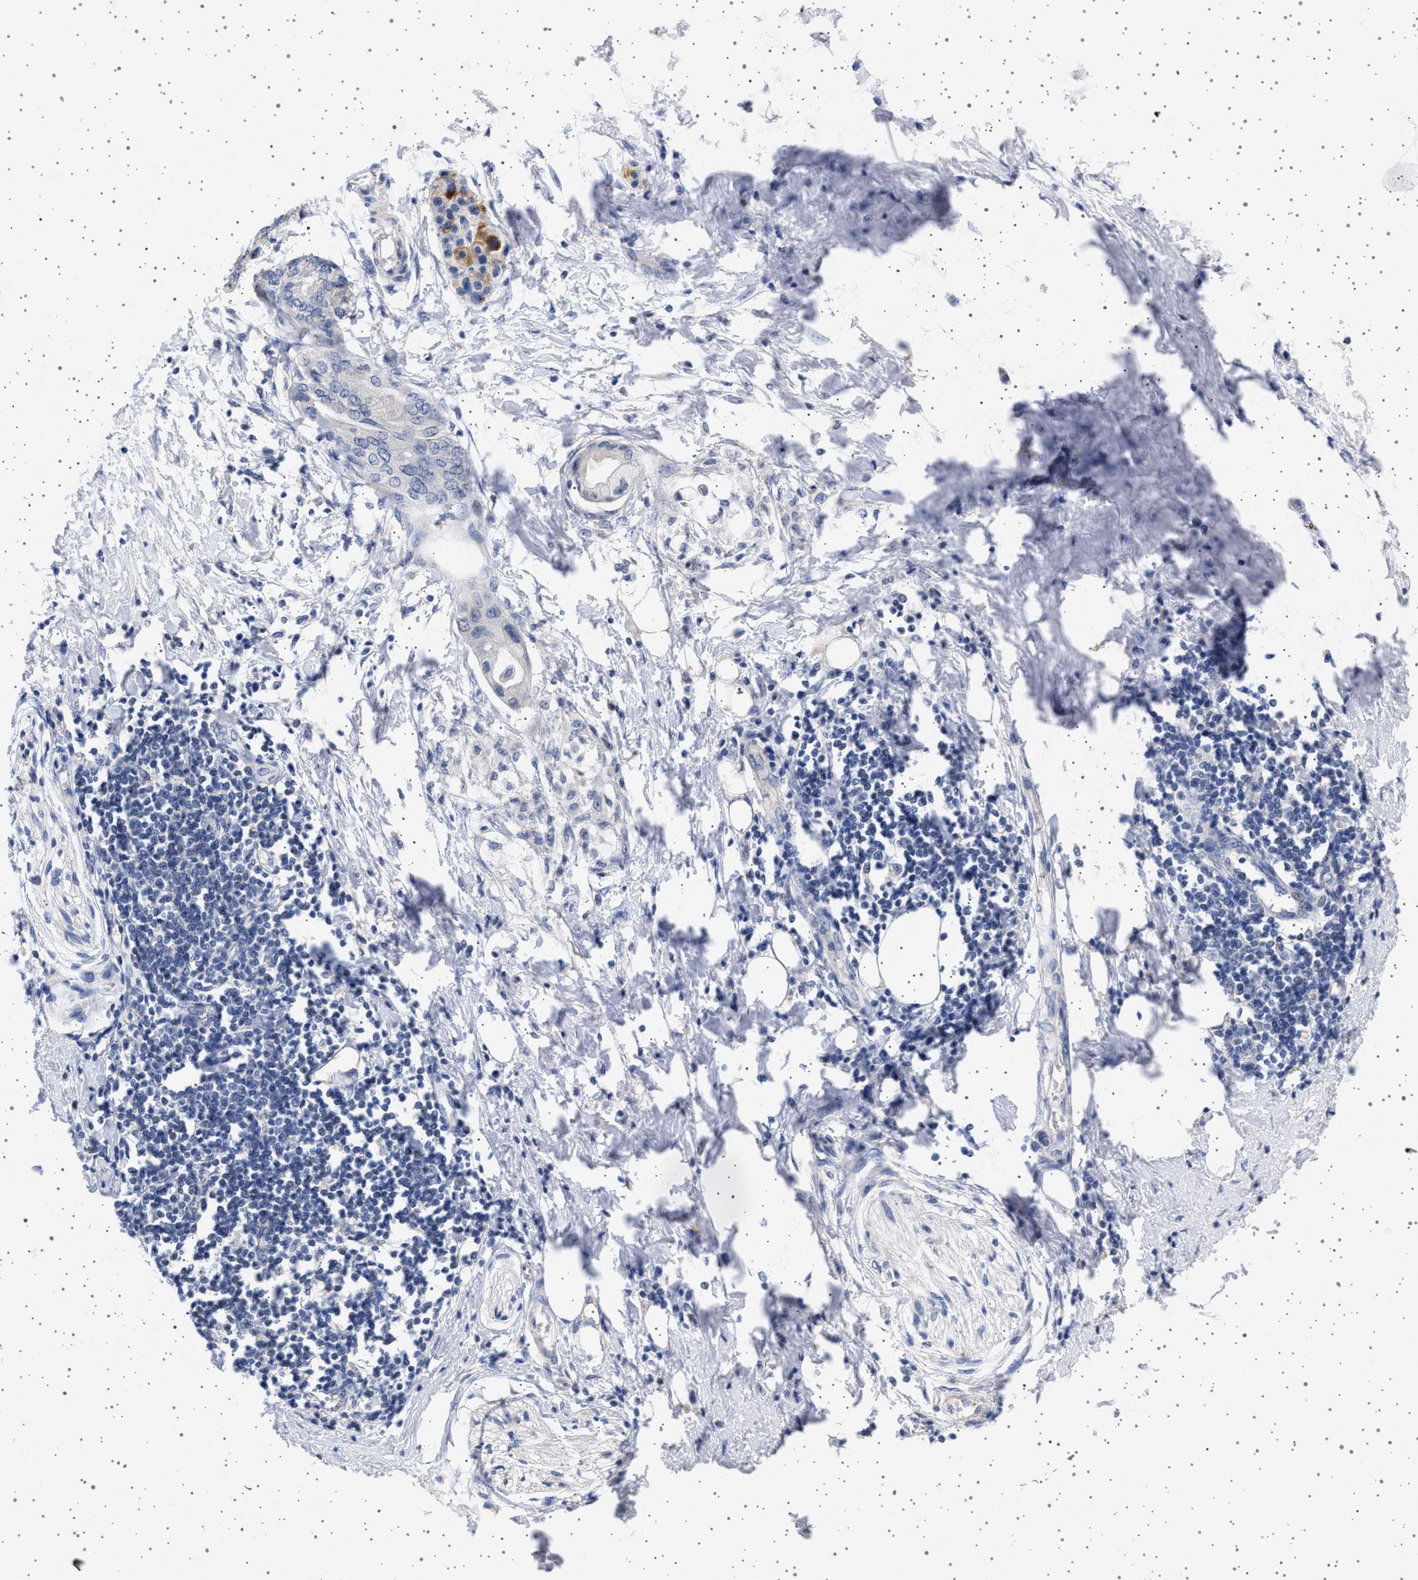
{"staining": {"intensity": "negative", "quantity": "none", "location": "none"}, "tissue": "pancreatic cancer", "cell_type": "Tumor cells", "image_type": "cancer", "snomed": [{"axis": "morphology", "description": "Normal tissue, NOS"}, {"axis": "morphology", "description": "Adenocarcinoma, NOS"}, {"axis": "topography", "description": "Pancreas"}, {"axis": "topography", "description": "Duodenum"}], "caption": "A histopathology image of human adenocarcinoma (pancreatic) is negative for staining in tumor cells.", "gene": "TRMT10B", "patient": {"sex": "female", "age": 60}}